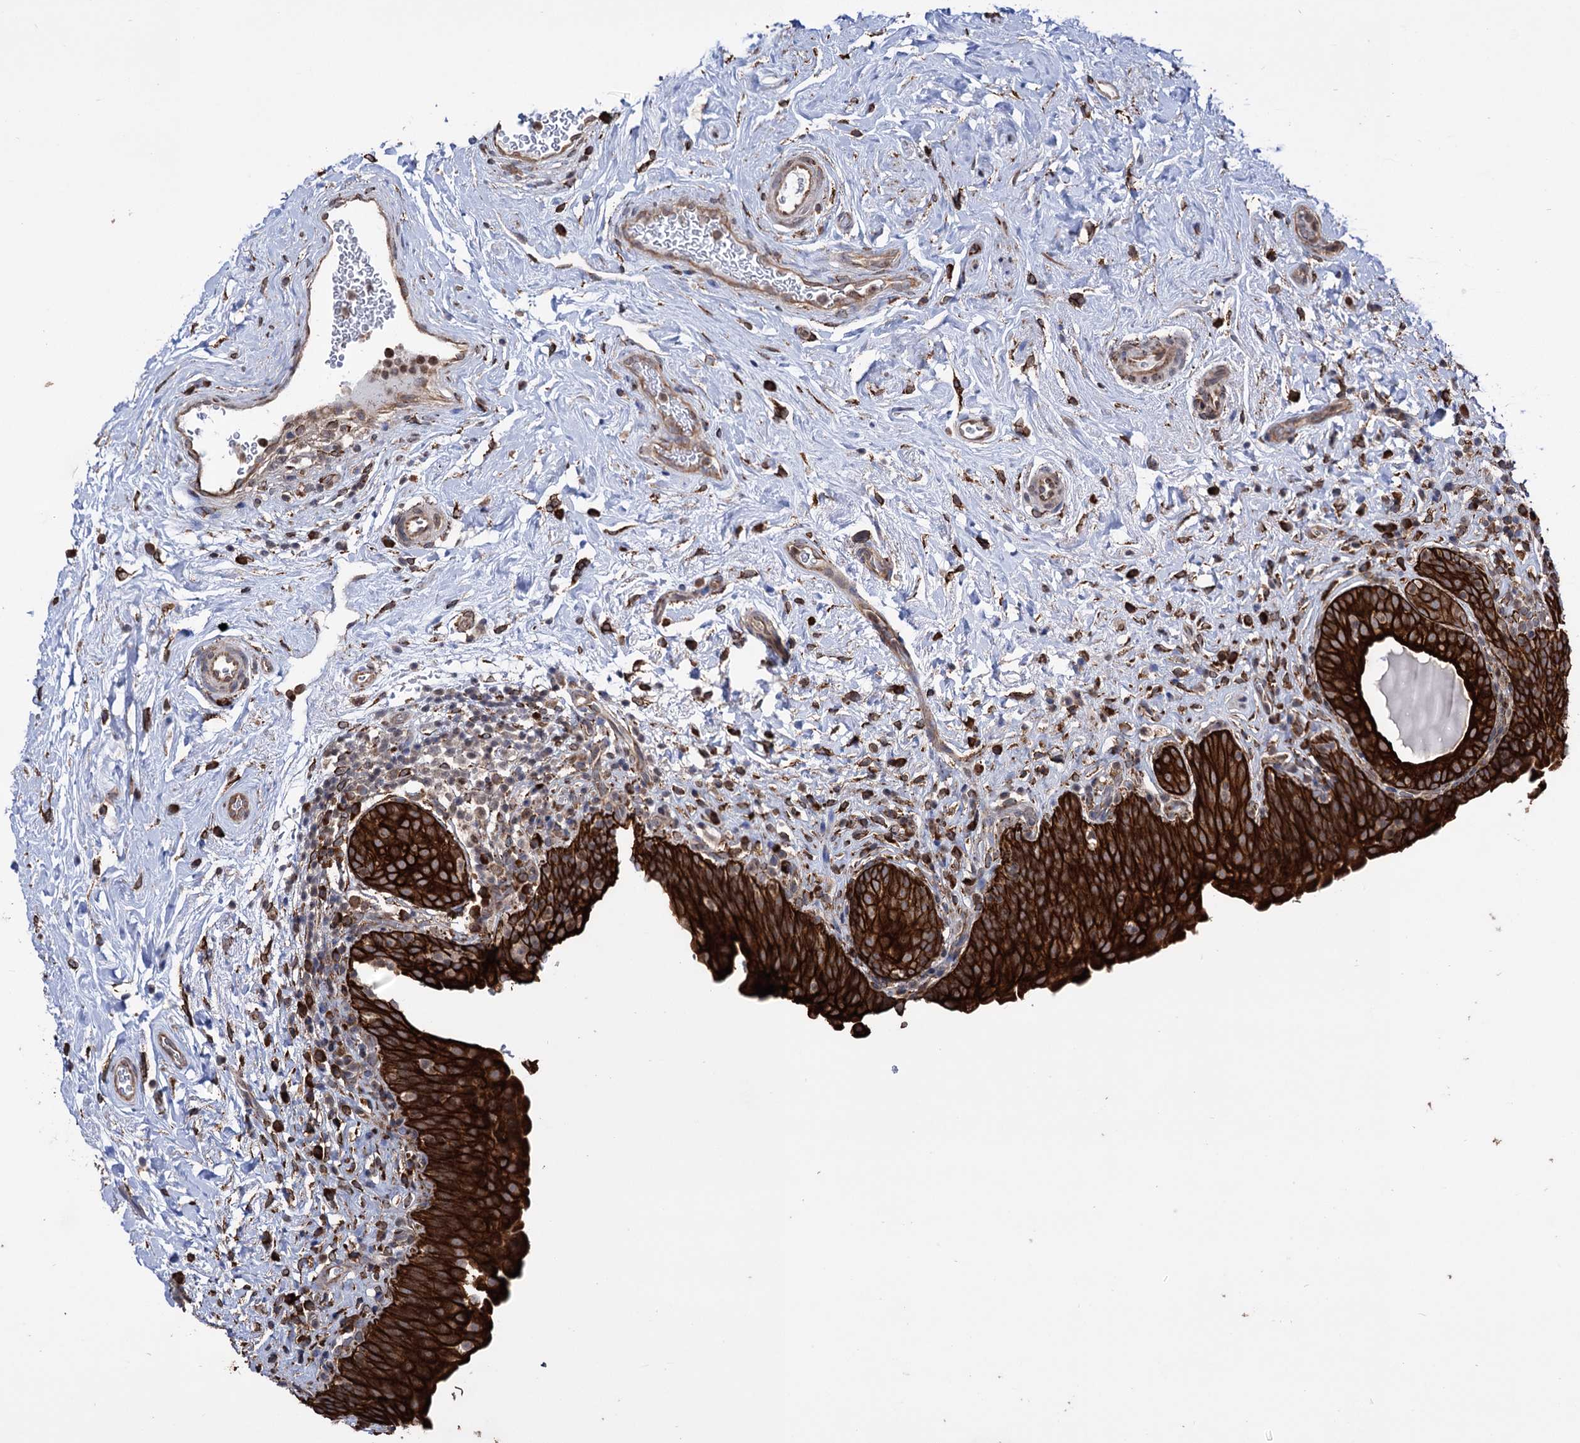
{"staining": {"intensity": "strong", "quantity": ">75%", "location": "cytoplasmic/membranous"}, "tissue": "urinary bladder", "cell_type": "Urothelial cells", "image_type": "normal", "snomed": [{"axis": "morphology", "description": "Normal tissue, NOS"}, {"axis": "topography", "description": "Urinary bladder"}], "caption": "Immunohistochemical staining of unremarkable human urinary bladder displays strong cytoplasmic/membranous protein expression in about >75% of urothelial cells.", "gene": "CDAN1", "patient": {"sex": "male", "age": 83}}